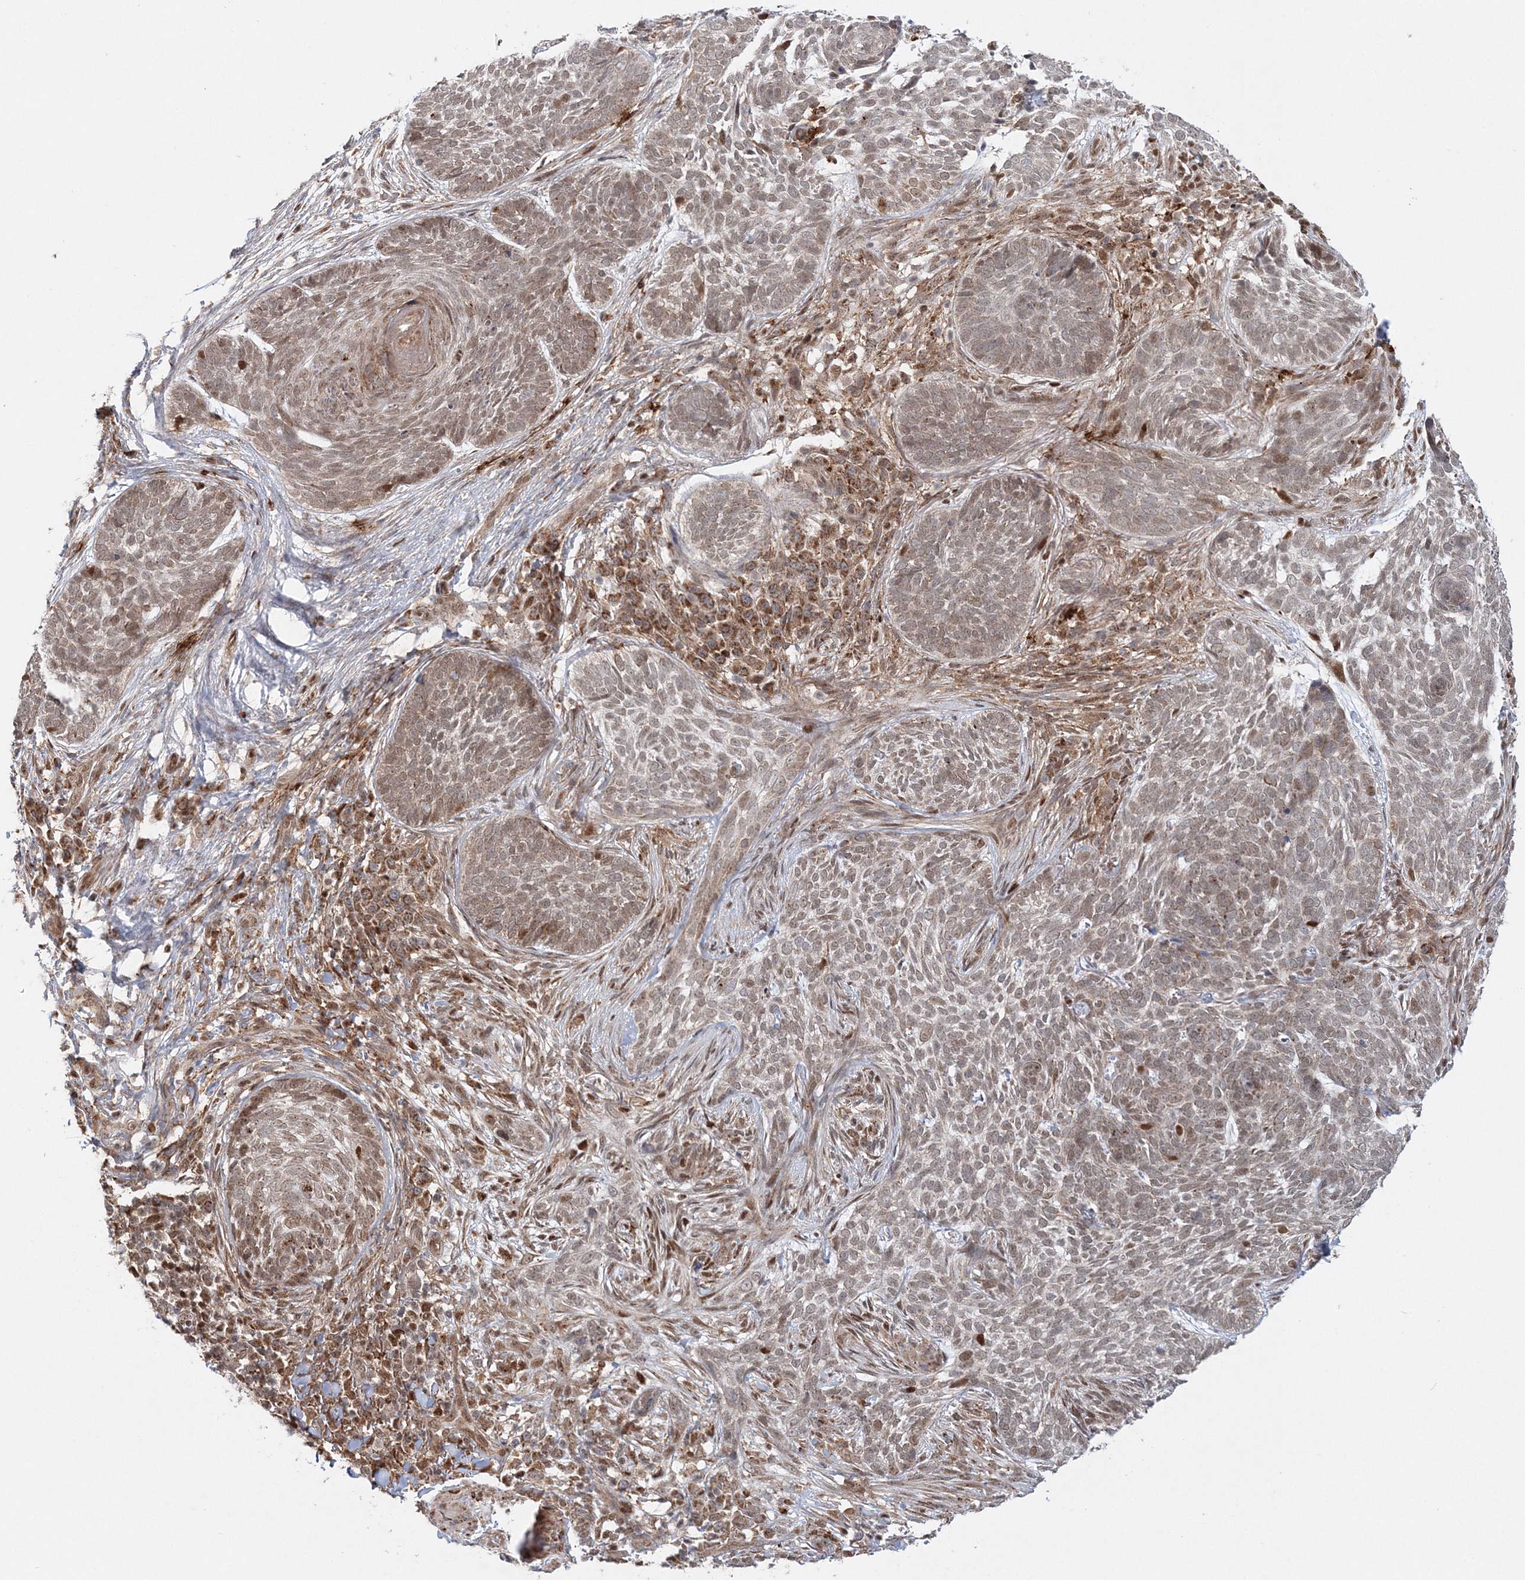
{"staining": {"intensity": "weak", "quantity": ">75%", "location": "cytoplasmic/membranous,nuclear"}, "tissue": "skin cancer", "cell_type": "Tumor cells", "image_type": "cancer", "snomed": [{"axis": "morphology", "description": "Basal cell carcinoma"}, {"axis": "topography", "description": "Skin"}], "caption": "DAB (3,3'-diaminobenzidine) immunohistochemical staining of human skin cancer demonstrates weak cytoplasmic/membranous and nuclear protein positivity in about >75% of tumor cells.", "gene": "RAB11FIP2", "patient": {"sex": "female", "age": 64}}